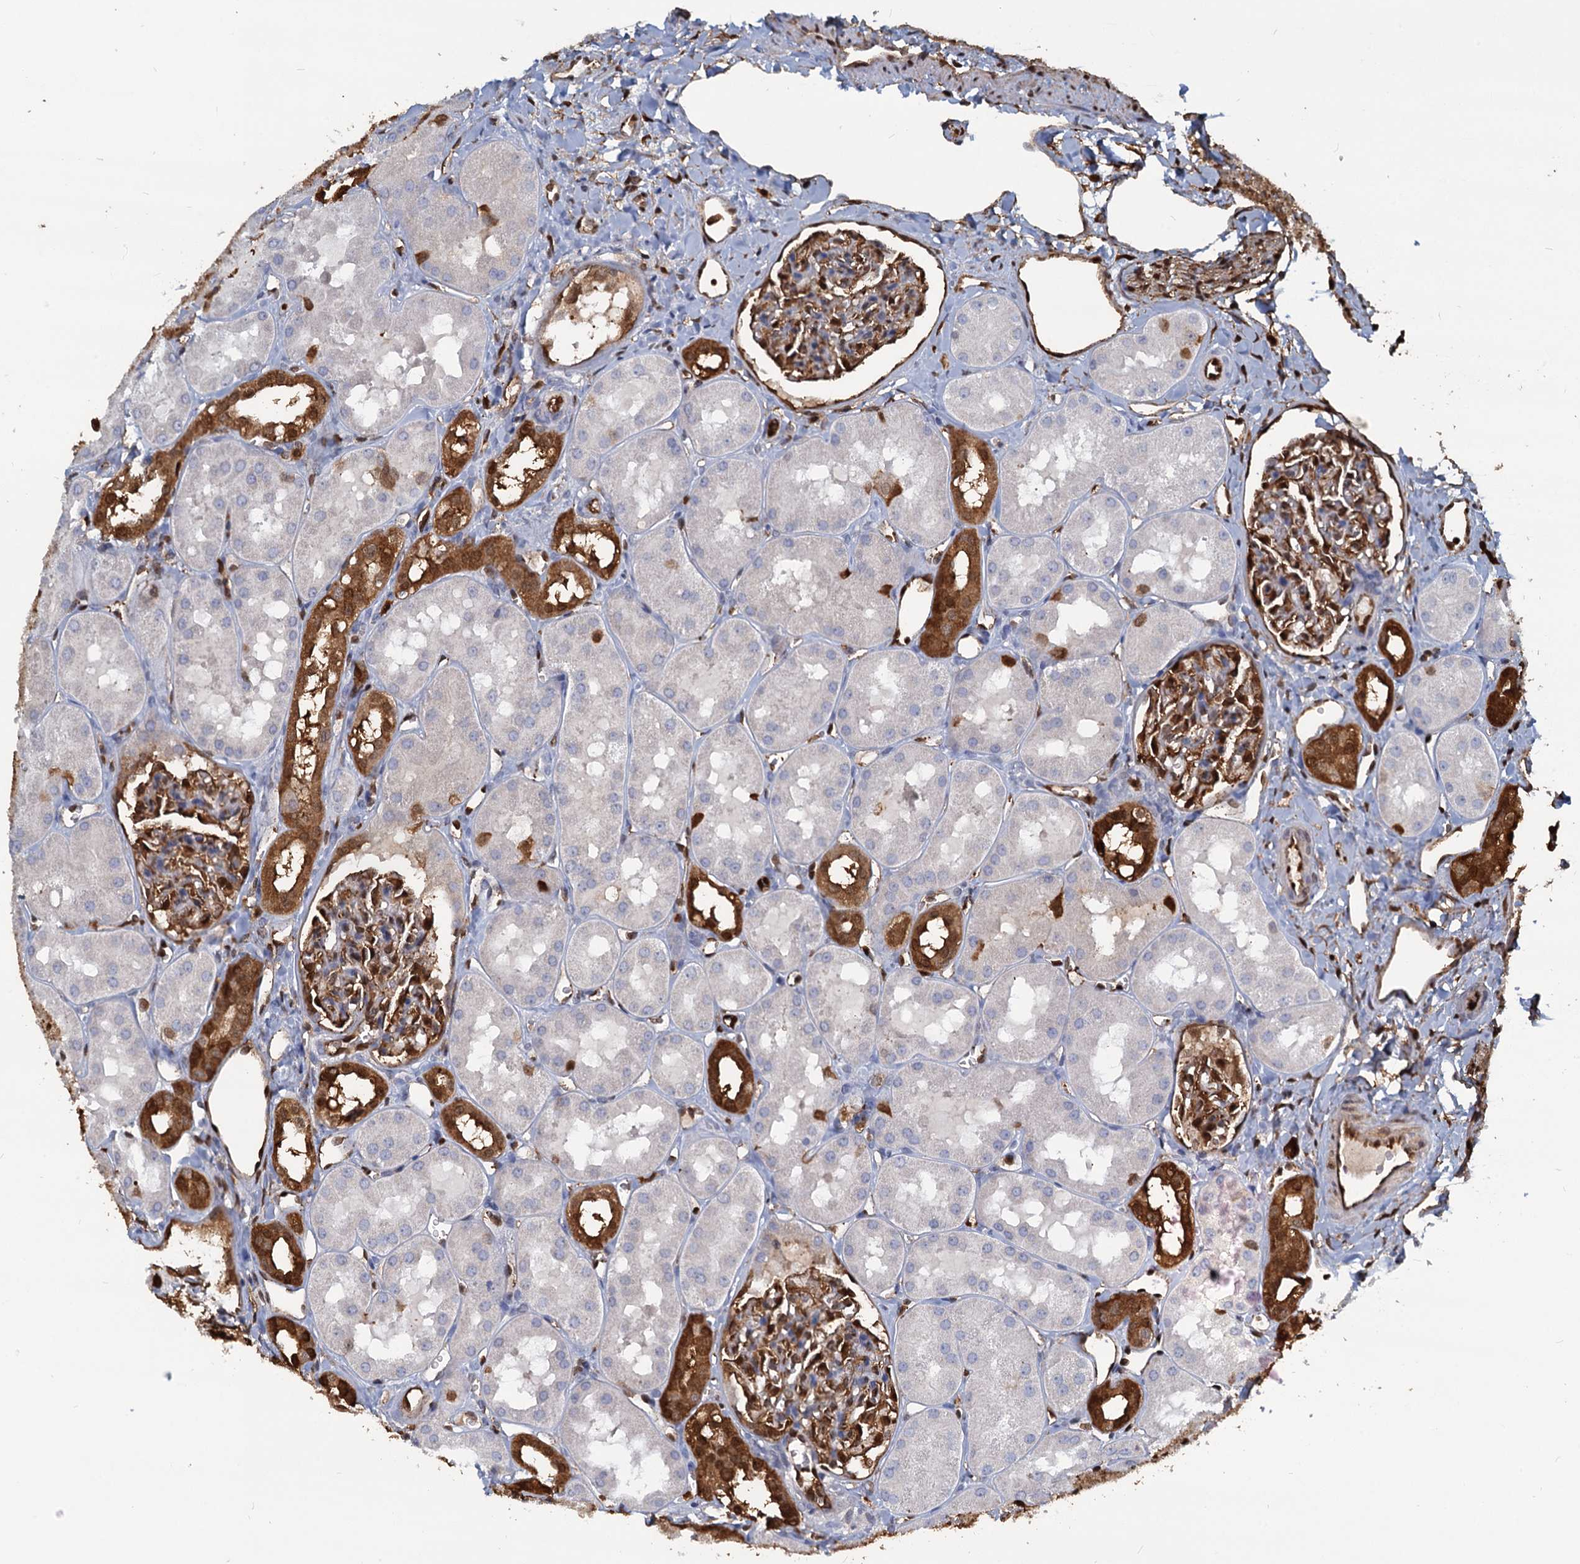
{"staining": {"intensity": "moderate", "quantity": "<25%", "location": "cytoplasmic/membranous,nuclear"}, "tissue": "kidney", "cell_type": "Cells in glomeruli", "image_type": "normal", "snomed": [{"axis": "morphology", "description": "Normal tissue, NOS"}, {"axis": "topography", "description": "Kidney"}, {"axis": "topography", "description": "Urinary bladder"}], "caption": "Protein staining reveals moderate cytoplasmic/membranous,nuclear expression in about <25% of cells in glomeruli in normal kidney.", "gene": "S100A6", "patient": {"sex": "male", "age": 16}}